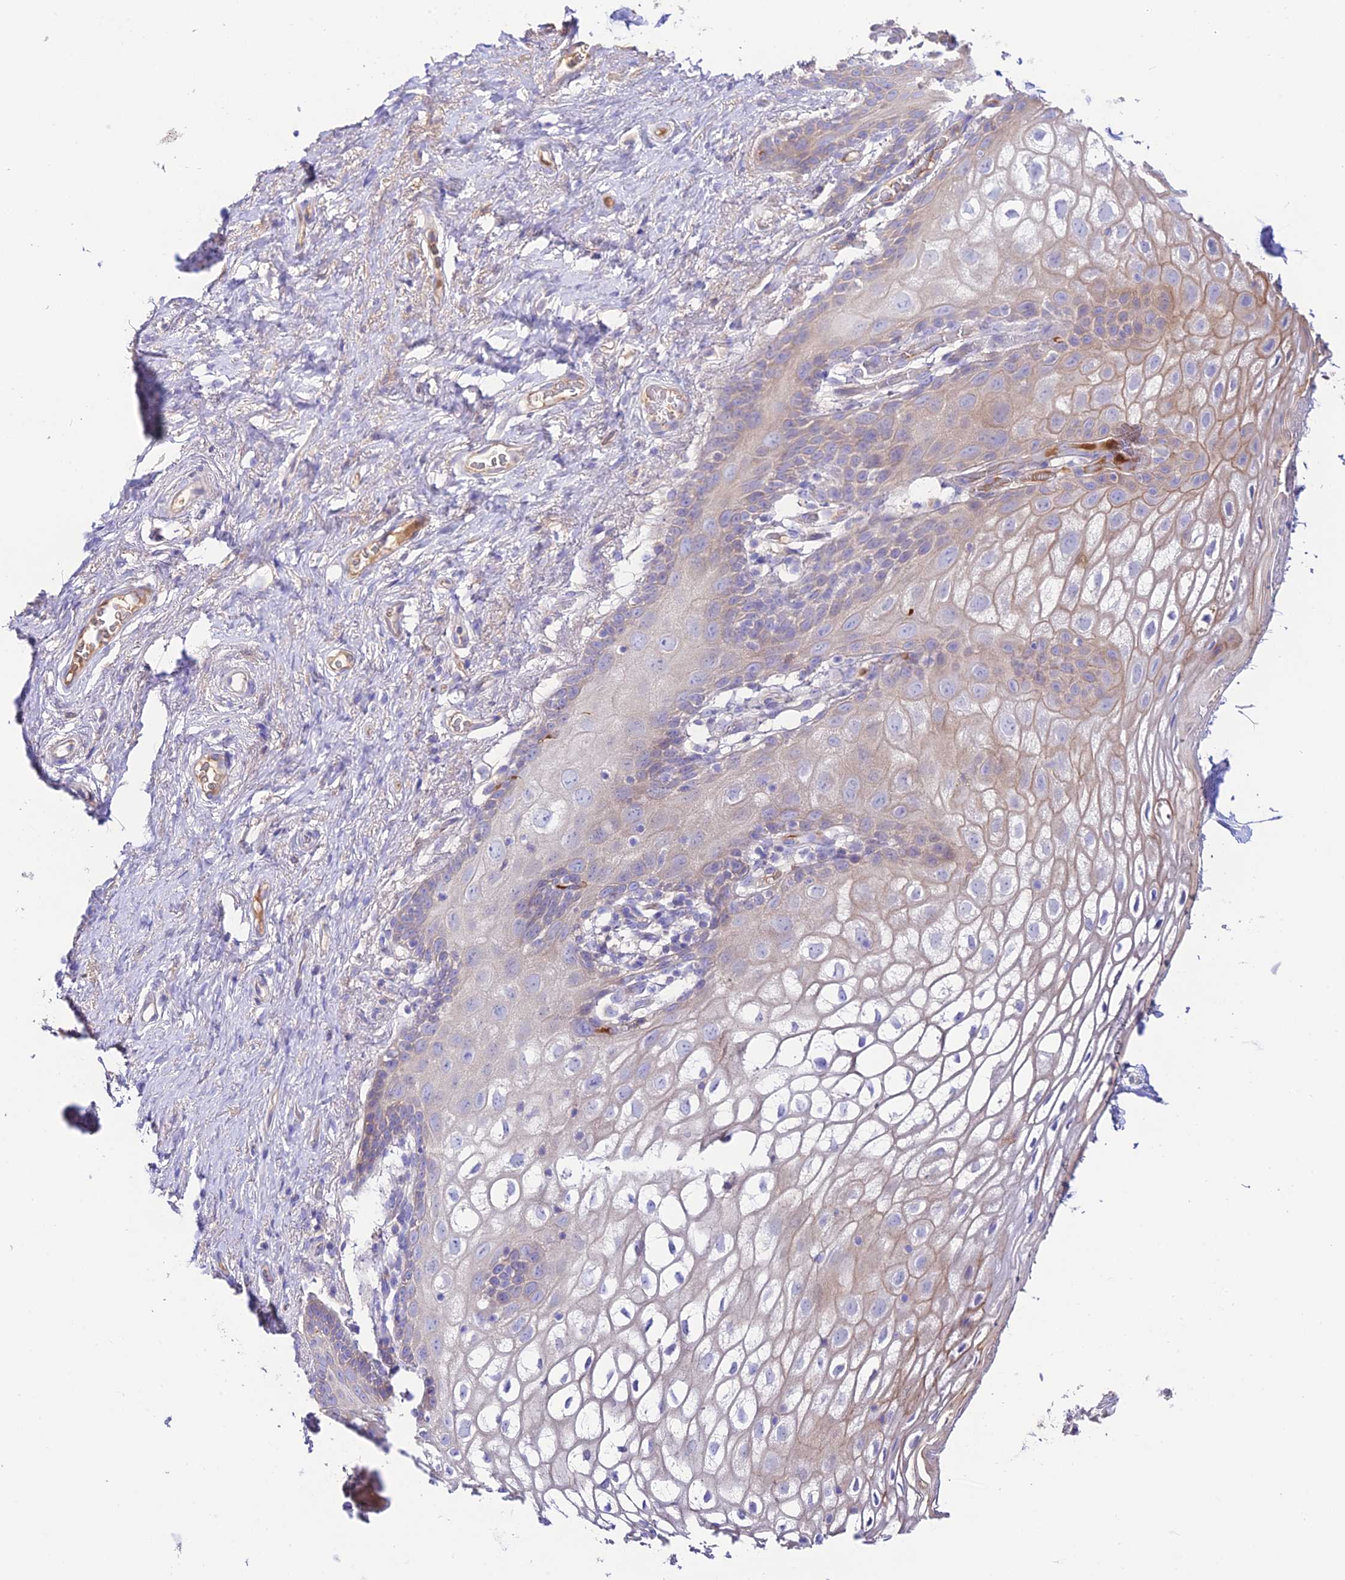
{"staining": {"intensity": "weak", "quantity": "<25%", "location": "cytoplasmic/membranous"}, "tissue": "vagina", "cell_type": "Squamous epithelial cells", "image_type": "normal", "snomed": [{"axis": "morphology", "description": "Normal tissue, NOS"}, {"axis": "topography", "description": "Vagina"}, {"axis": "topography", "description": "Peripheral nerve tissue"}], "caption": "High power microscopy photomicrograph of an IHC image of benign vagina, revealing no significant expression in squamous epithelial cells. The staining is performed using DAB (3,3'-diaminobenzidine) brown chromogen with nuclei counter-stained in using hematoxylin.", "gene": "NLRP9", "patient": {"sex": "female", "age": 71}}